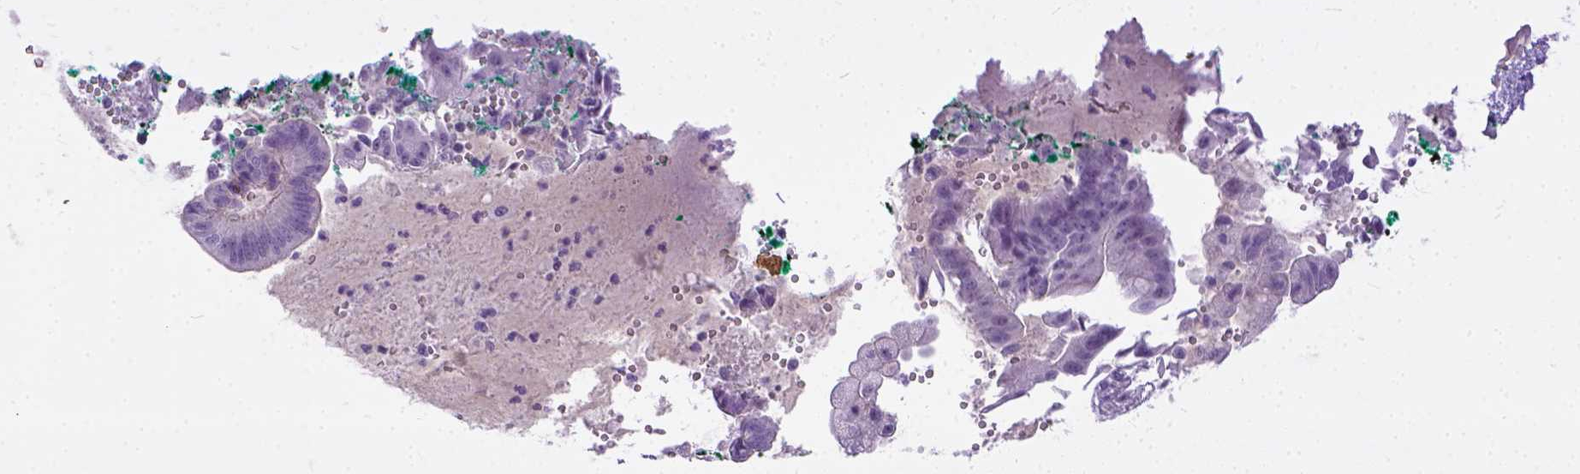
{"staining": {"intensity": "negative", "quantity": "none", "location": "none"}, "tissue": "pancreatic cancer", "cell_type": "Tumor cells", "image_type": "cancer", "snomed": [{"axis": "morphology", "description": "Normal tissue, NOS"}, {"axis": "morphology", "description": "Adenocarcinoma, NOS"}, {"axis": "topography", "description": "Lymph node"}, {"axis": "topography", "description": "Pancreas"}], "caption": "IHC photomicrograph of neoplastic tissue: pancreatic cancer stained with DAB (3,3'-diaminobenzidine) exhibits no significant protein positivity in tumor cells.", "gene": "ADGRF1", "patient": {"sex": "female", "age": 58}}